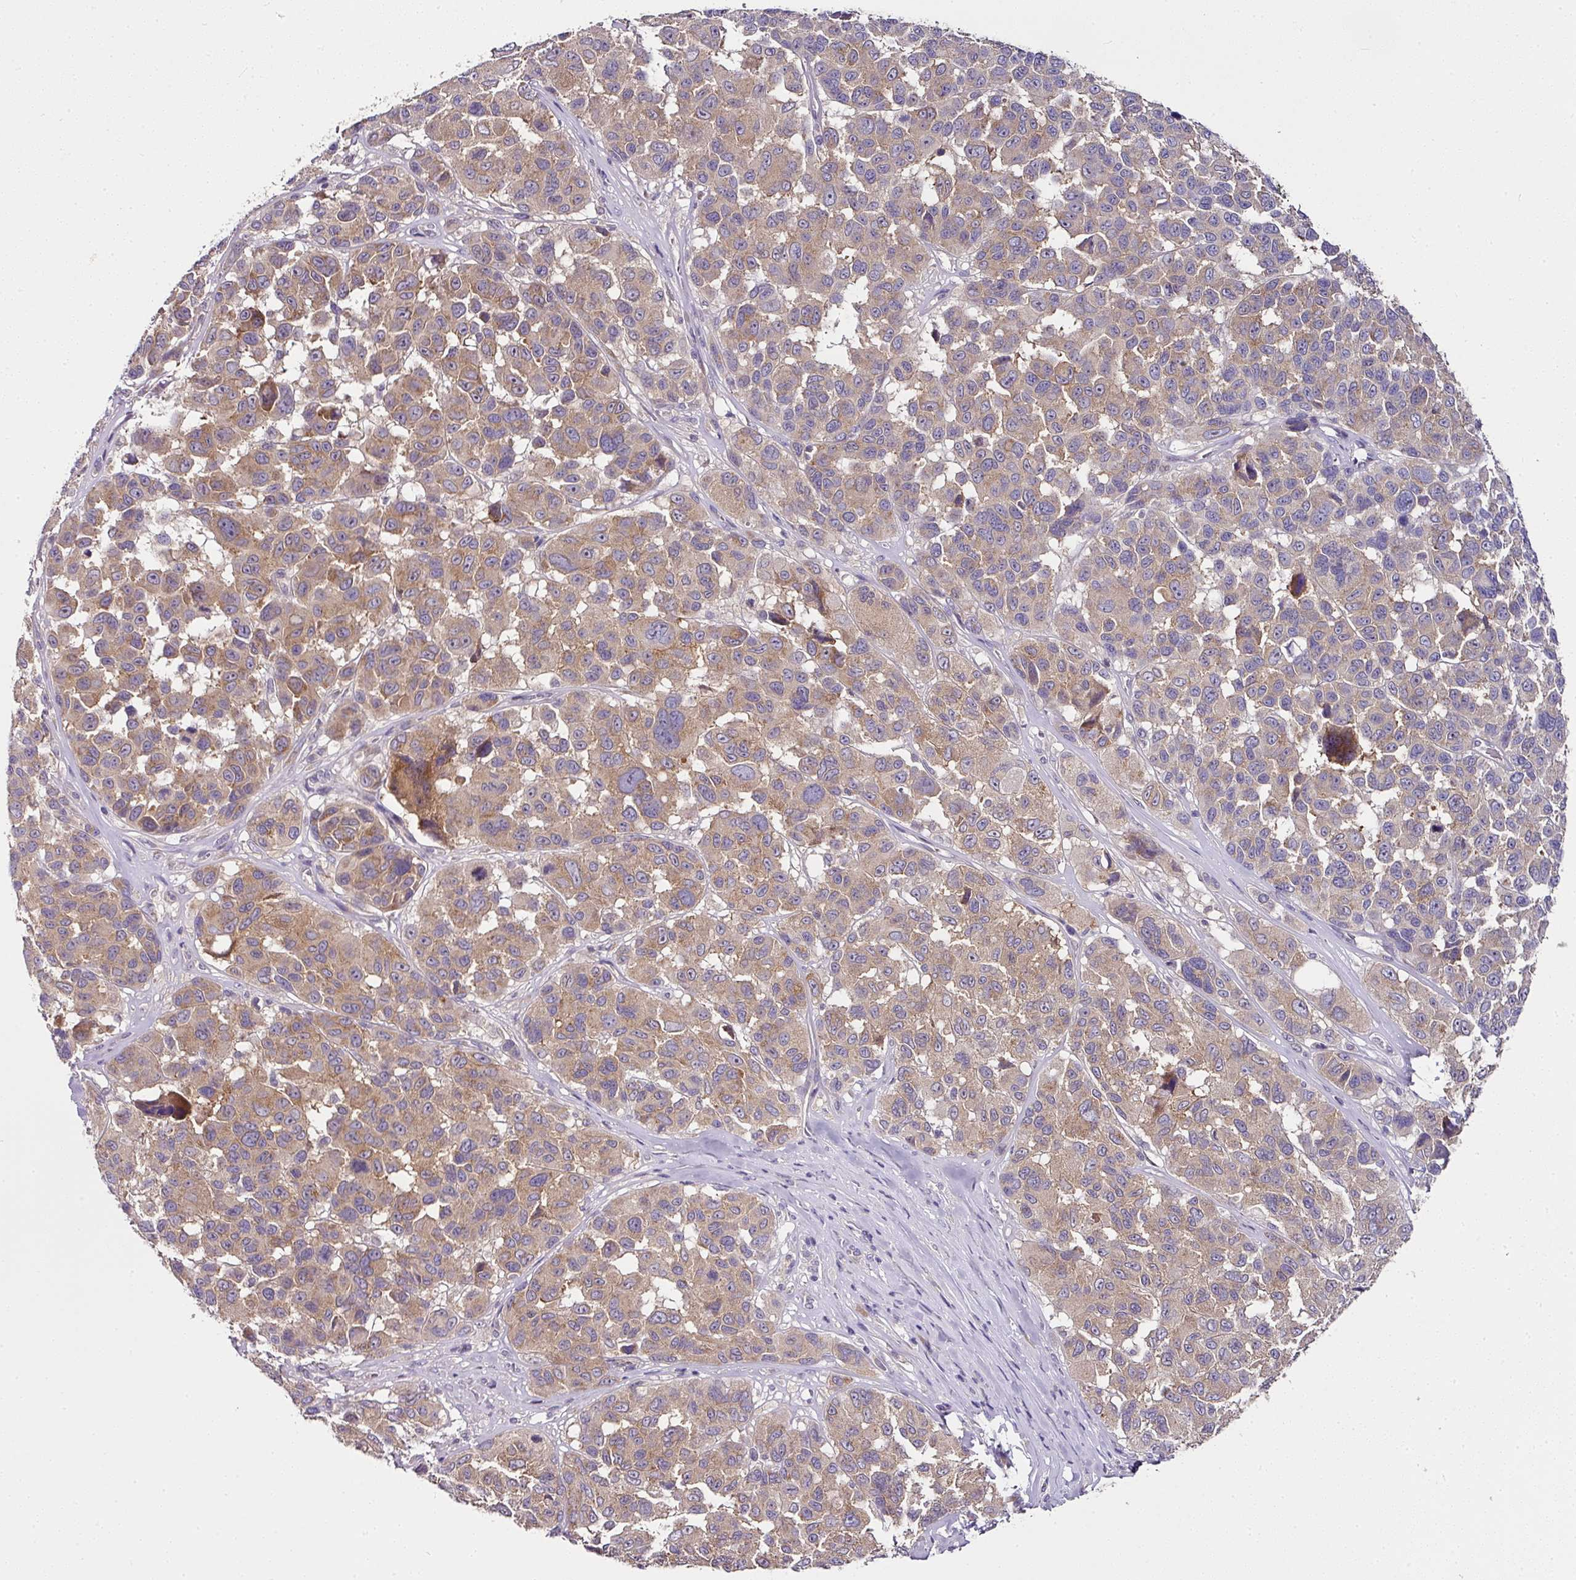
{"staining": {"intensity": "moderate", "quantity": ">75%", "location": "cytoplasmic/membranous"}, "tissue": "melanoma", "cell_type": "Tumor cells", "image_type": "cancer", "snomed": [{"axis": "morphology", "description": "Malignant melanoma, NOS"}, {"axis": "topography", "description": "Skin"}], "caption": "Immunohistochemical staining of malignant melanoma exhibits medium levels of moderate cytoplasmic/membranous staining in approximately >75% of tumor cells.", "gene": "SKIC2", "patient": {"sex": "female", "age": 66}}